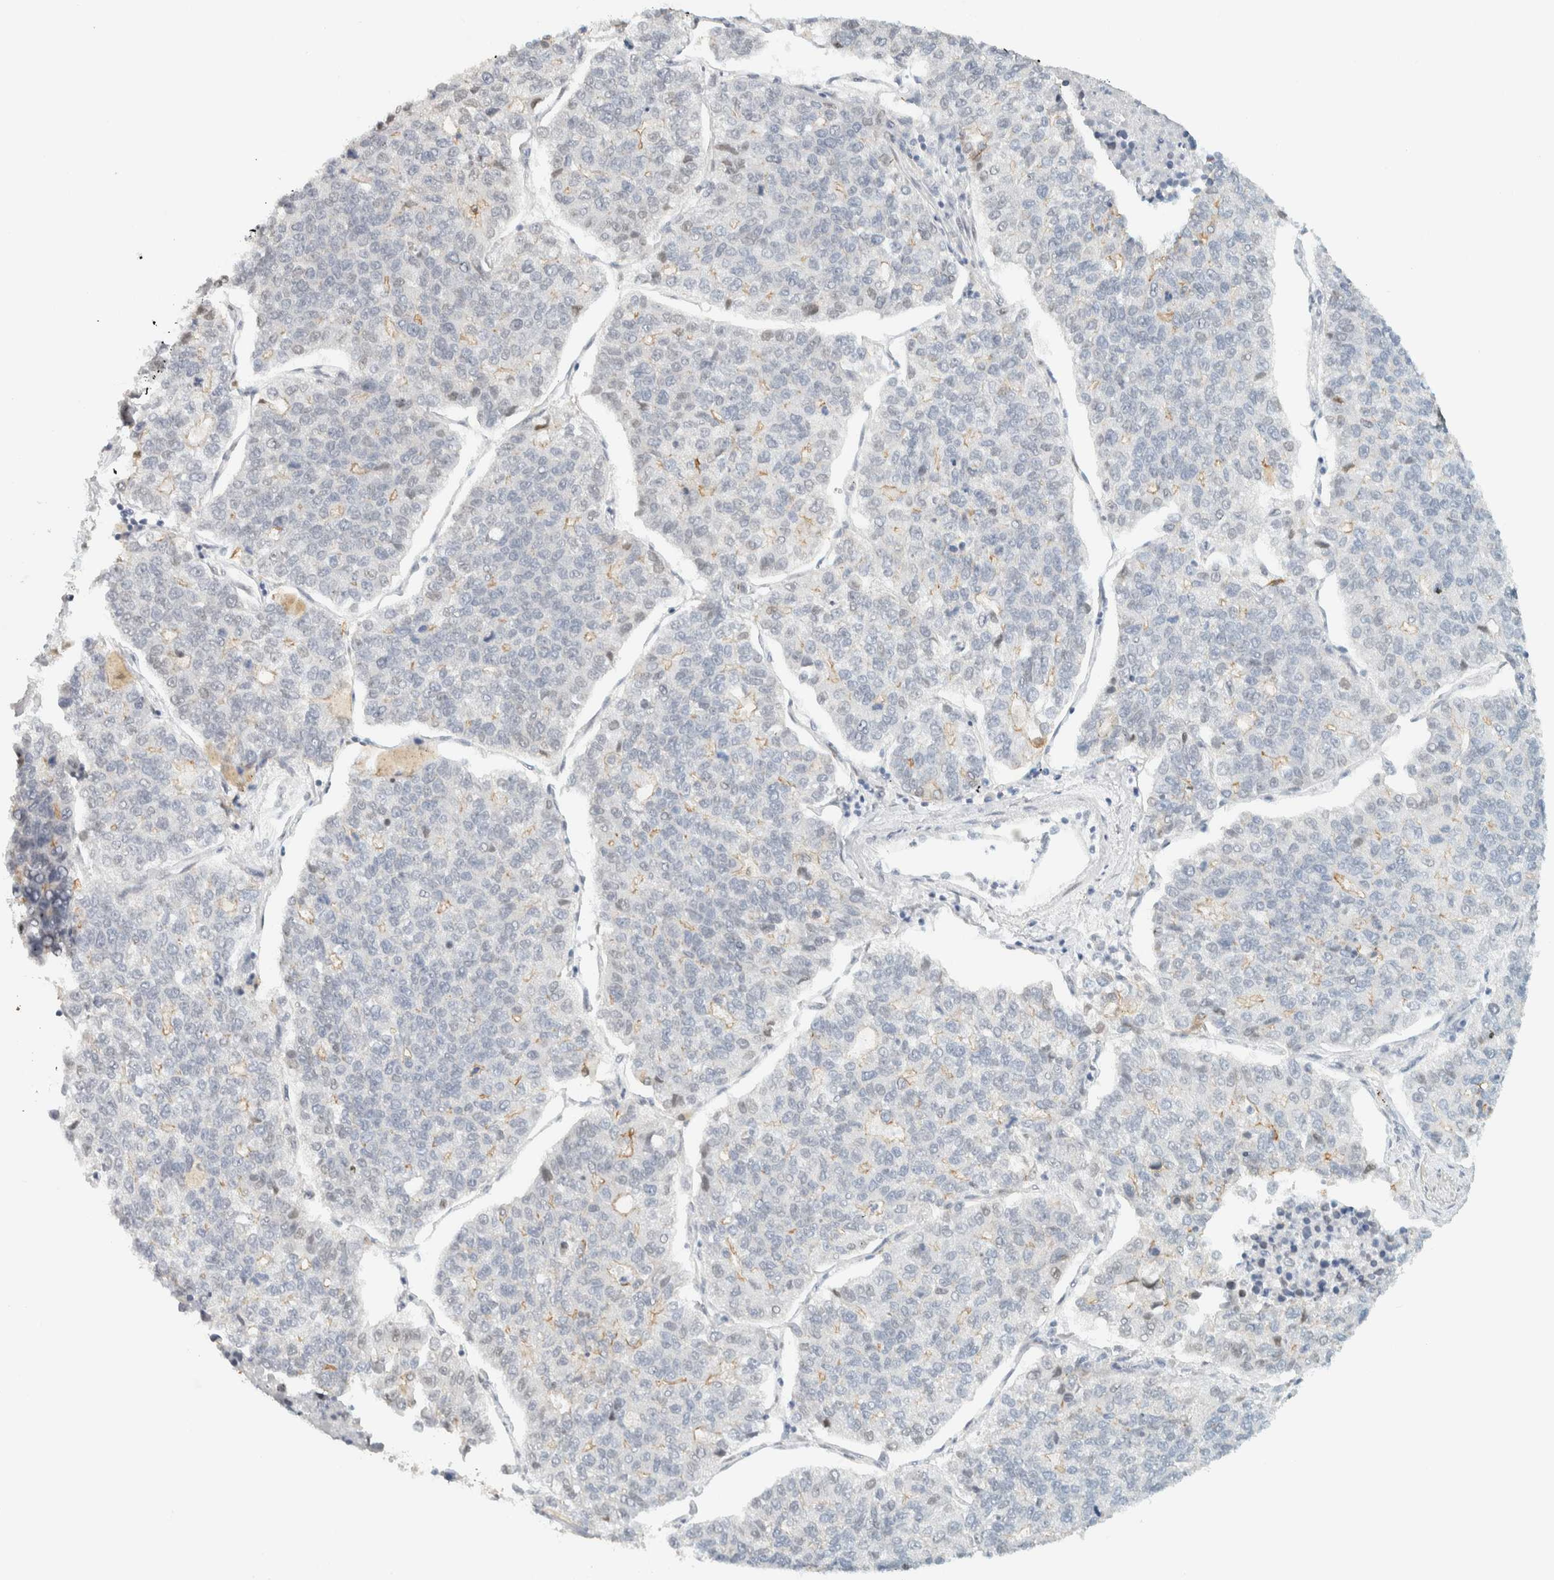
{"staining": {"intensity": "weak", "quantity": "<25%", "location": "cytoplasmic/membranous"}, "tissue": "lung cancer", "cell_type": "Tumor cells", "image_type": "cancer", "snomed": [{"axis": "morphology", "description": "Adenocarcinoma, NOS"}, {"axis": "topography", "description": "Lung"}], "caption": "This is an IHC image of human adenocarcinoma (lung). There is no expression in tumor cells.", "gene": "C1QTNF12", "patient": {"sex": "male", "age": 49}}